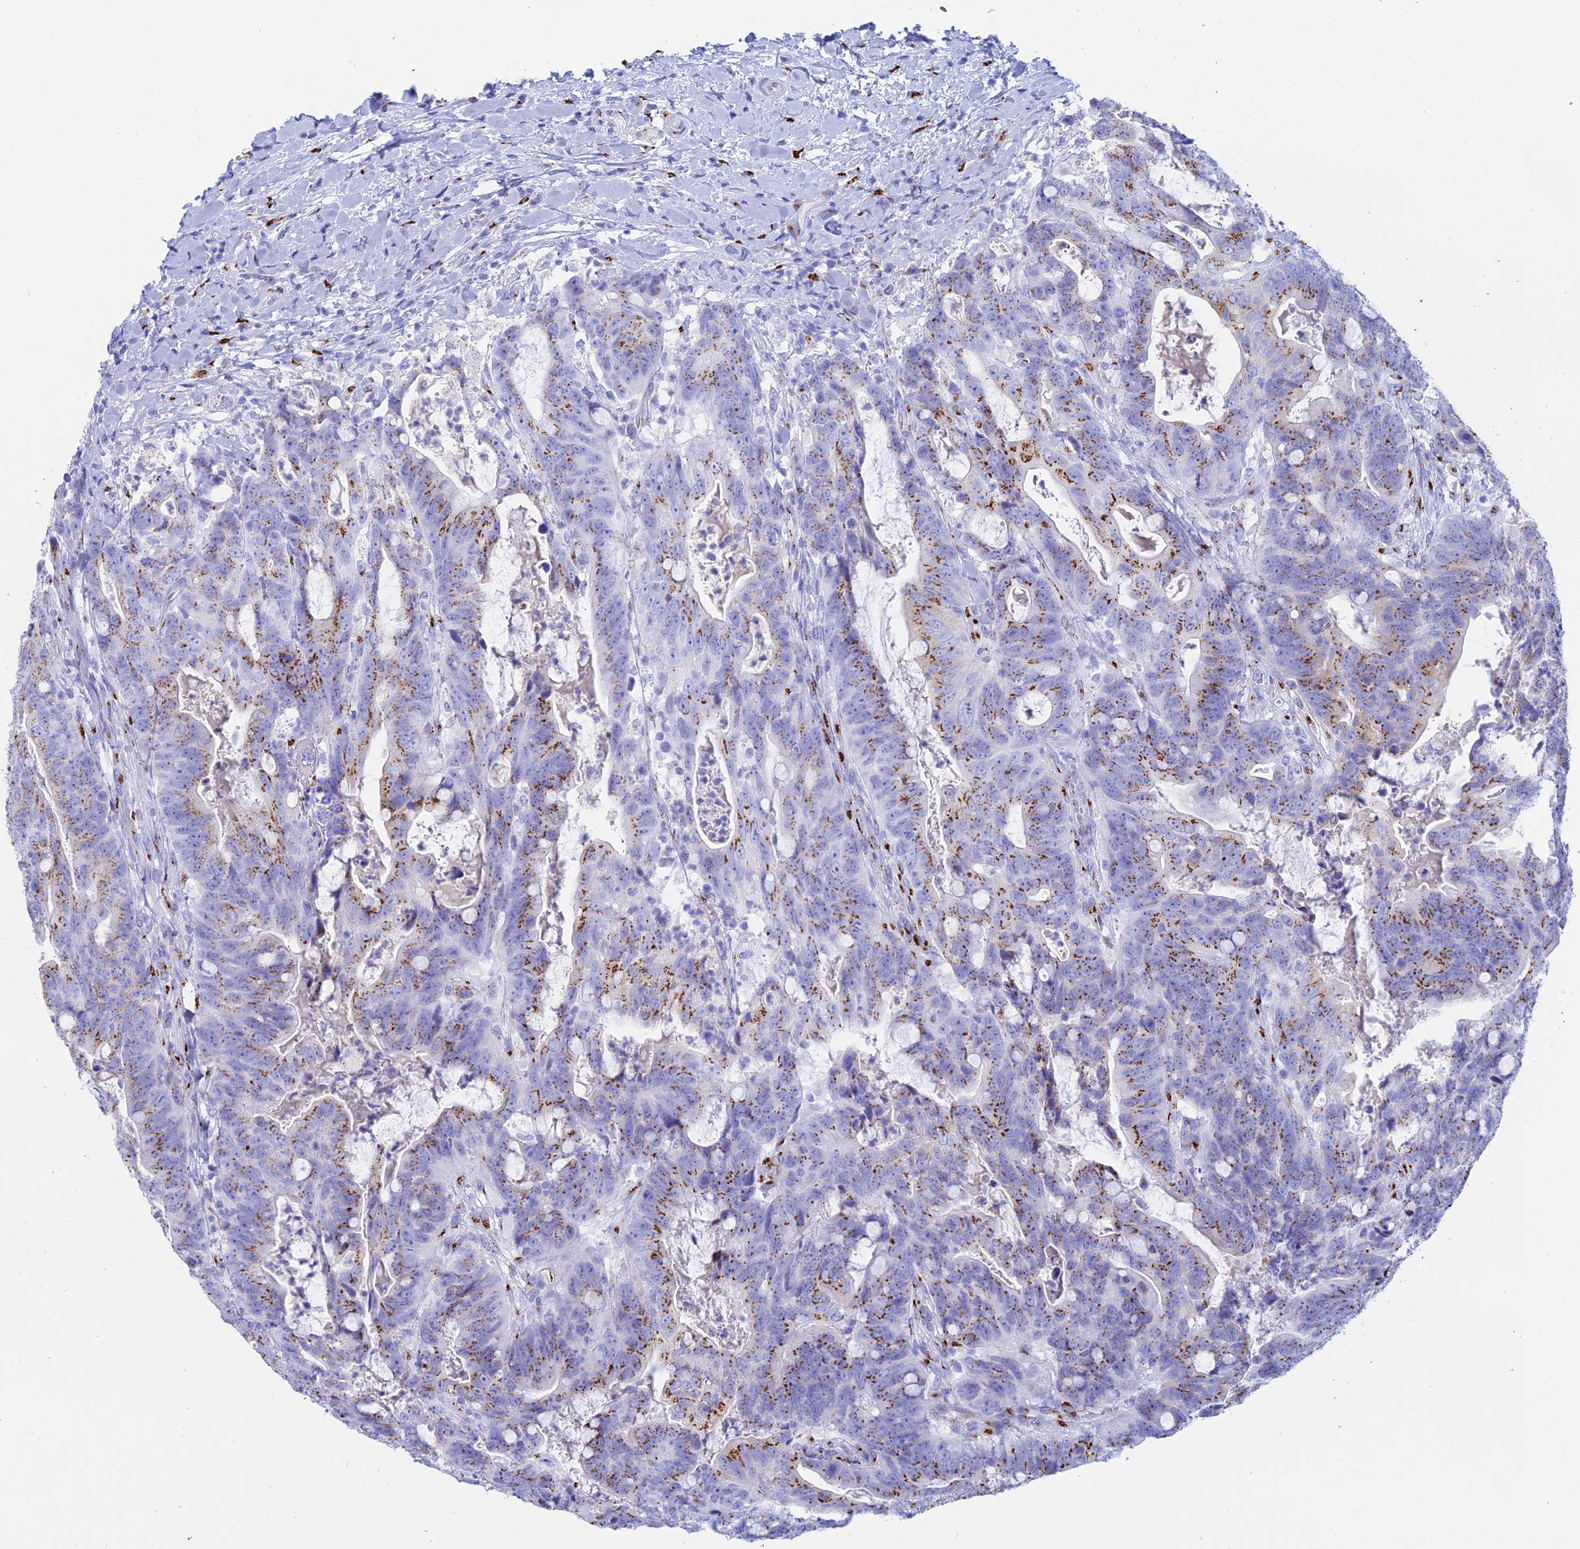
{"staining": {"intensity": "moderate", "quantity": ">75%", "location": "cytoplasmic/membranous"}, "tissue": "colorectal cancer", "cell_type": "Tumor cells", "image_type": "cancer", "snomed": [{"axis": "morphology", "description": "Adenocarcinoma, NOS"}, {"axis": "topography", "description": "Colon"}], "caption": "Immunohistochemical staining of human colorectal cancer (adenocarcinoma) reveals medium levels of moderate cytoplasmic/membranous protein positivity in approximately >75% of tumor cells. (brown staining indicates protein expression, while blue staining denotes nuclei).", "gene": "ERICH4", "patient": {"sex": "female", "age": 82}}